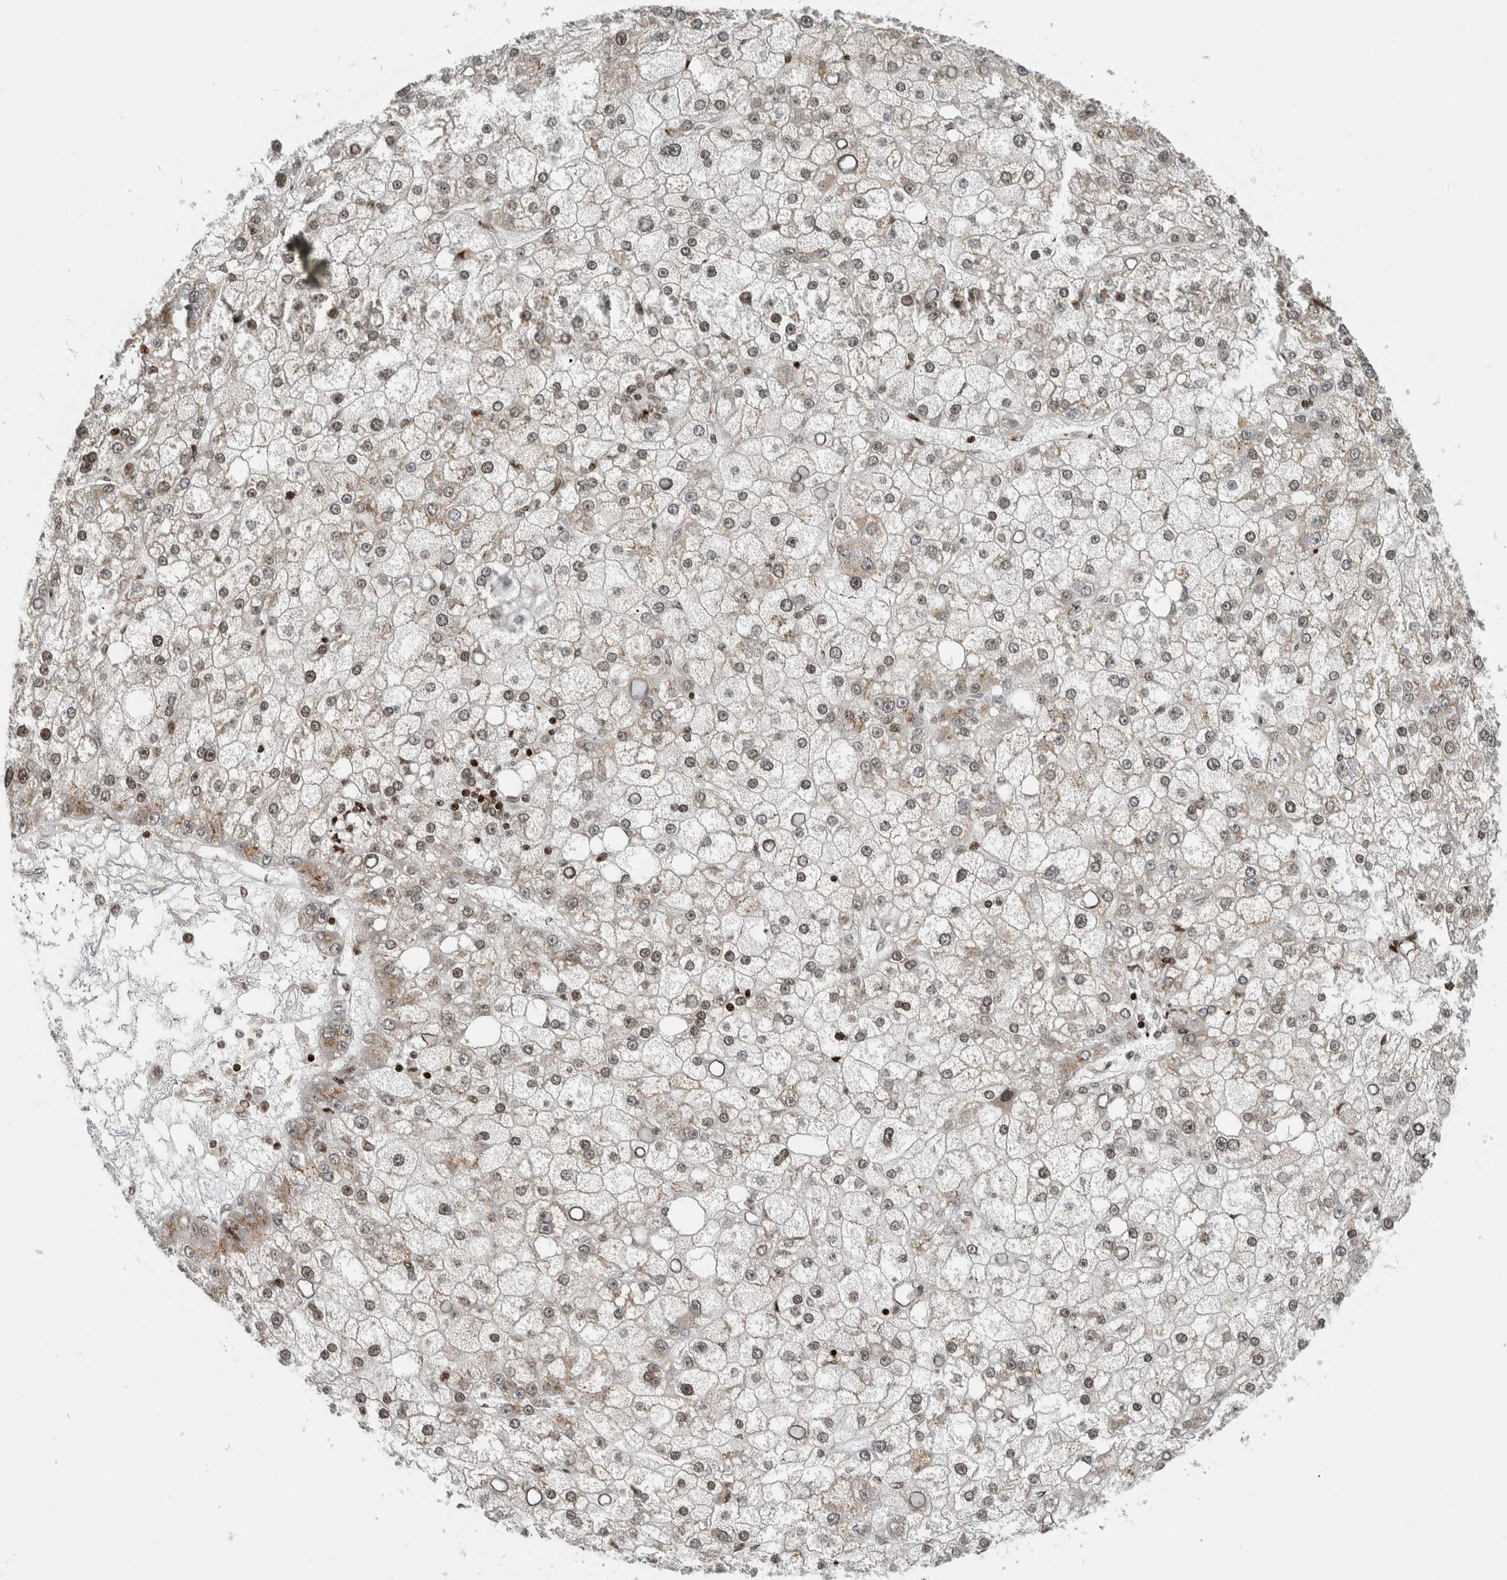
{"staining": {"intensity": "weak", "quantity": ">75%", "location": "cytoplasmic/membranous"}, "tissue": "liver cancer", "cell_type": "Tumor cells", "image_type": "cancer", "snomed": [{"axis": "morphology", "description": "Carcinoma, Hepatocellular, NOS"}, {"axis": "topography", "description": "Liver"}], "caption": "Immunohistochemical staining of liver cancer exhibits low levels of weak cytoplasmic/membranous staining in approximately >75% of tumor cells.", "gene": "GINS4", "patient": {"sex": "male", "age": 67}}